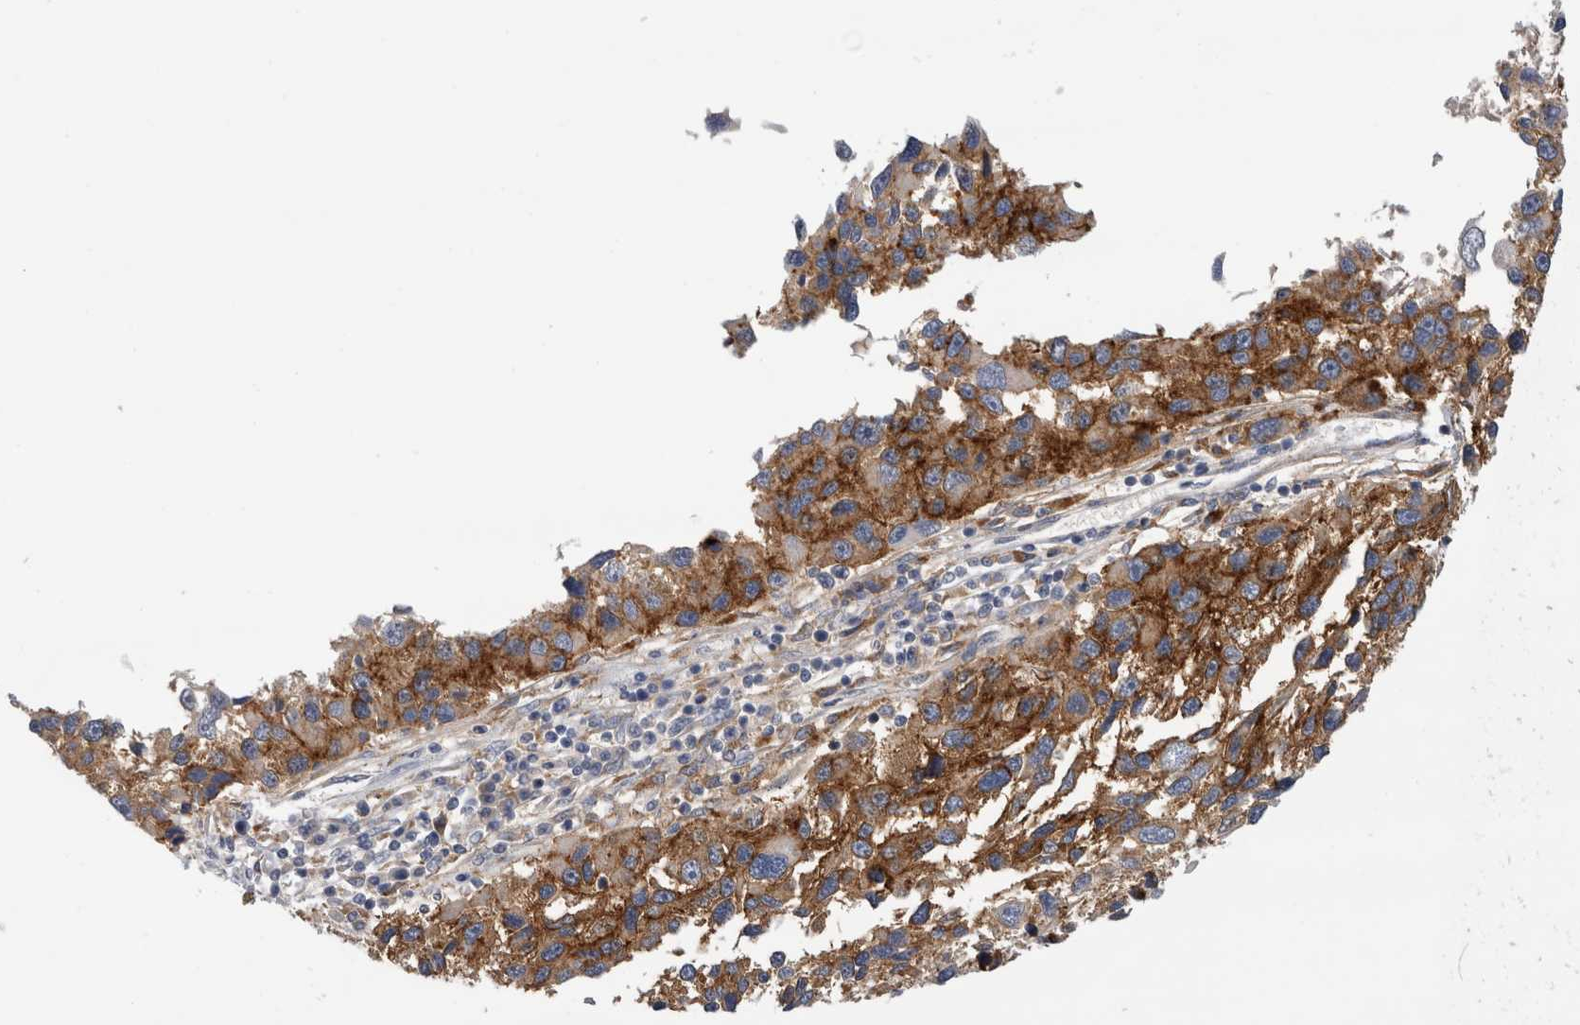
{"staining": {"intensity": "moderate", "quantity": ">75%", "location": "cytoplasmic/membranous"}, "tissue": "melanoma", "cell_type": "Tumor cells", "image_type": "cancer", "snomed": [{"axis": "morphology", "description": "Malignant melanoma, NOS"}, {"axis": "topography", "description": "Skin"}], "caption": "This histopathology image shows immunohistochemistry staining of human melanoma, with medium moderate cytoplasmic/membranous expression in approximately >75% of tumor cells.", "gene": "CD63", "patient": {"sex": "male", "age": 53}}